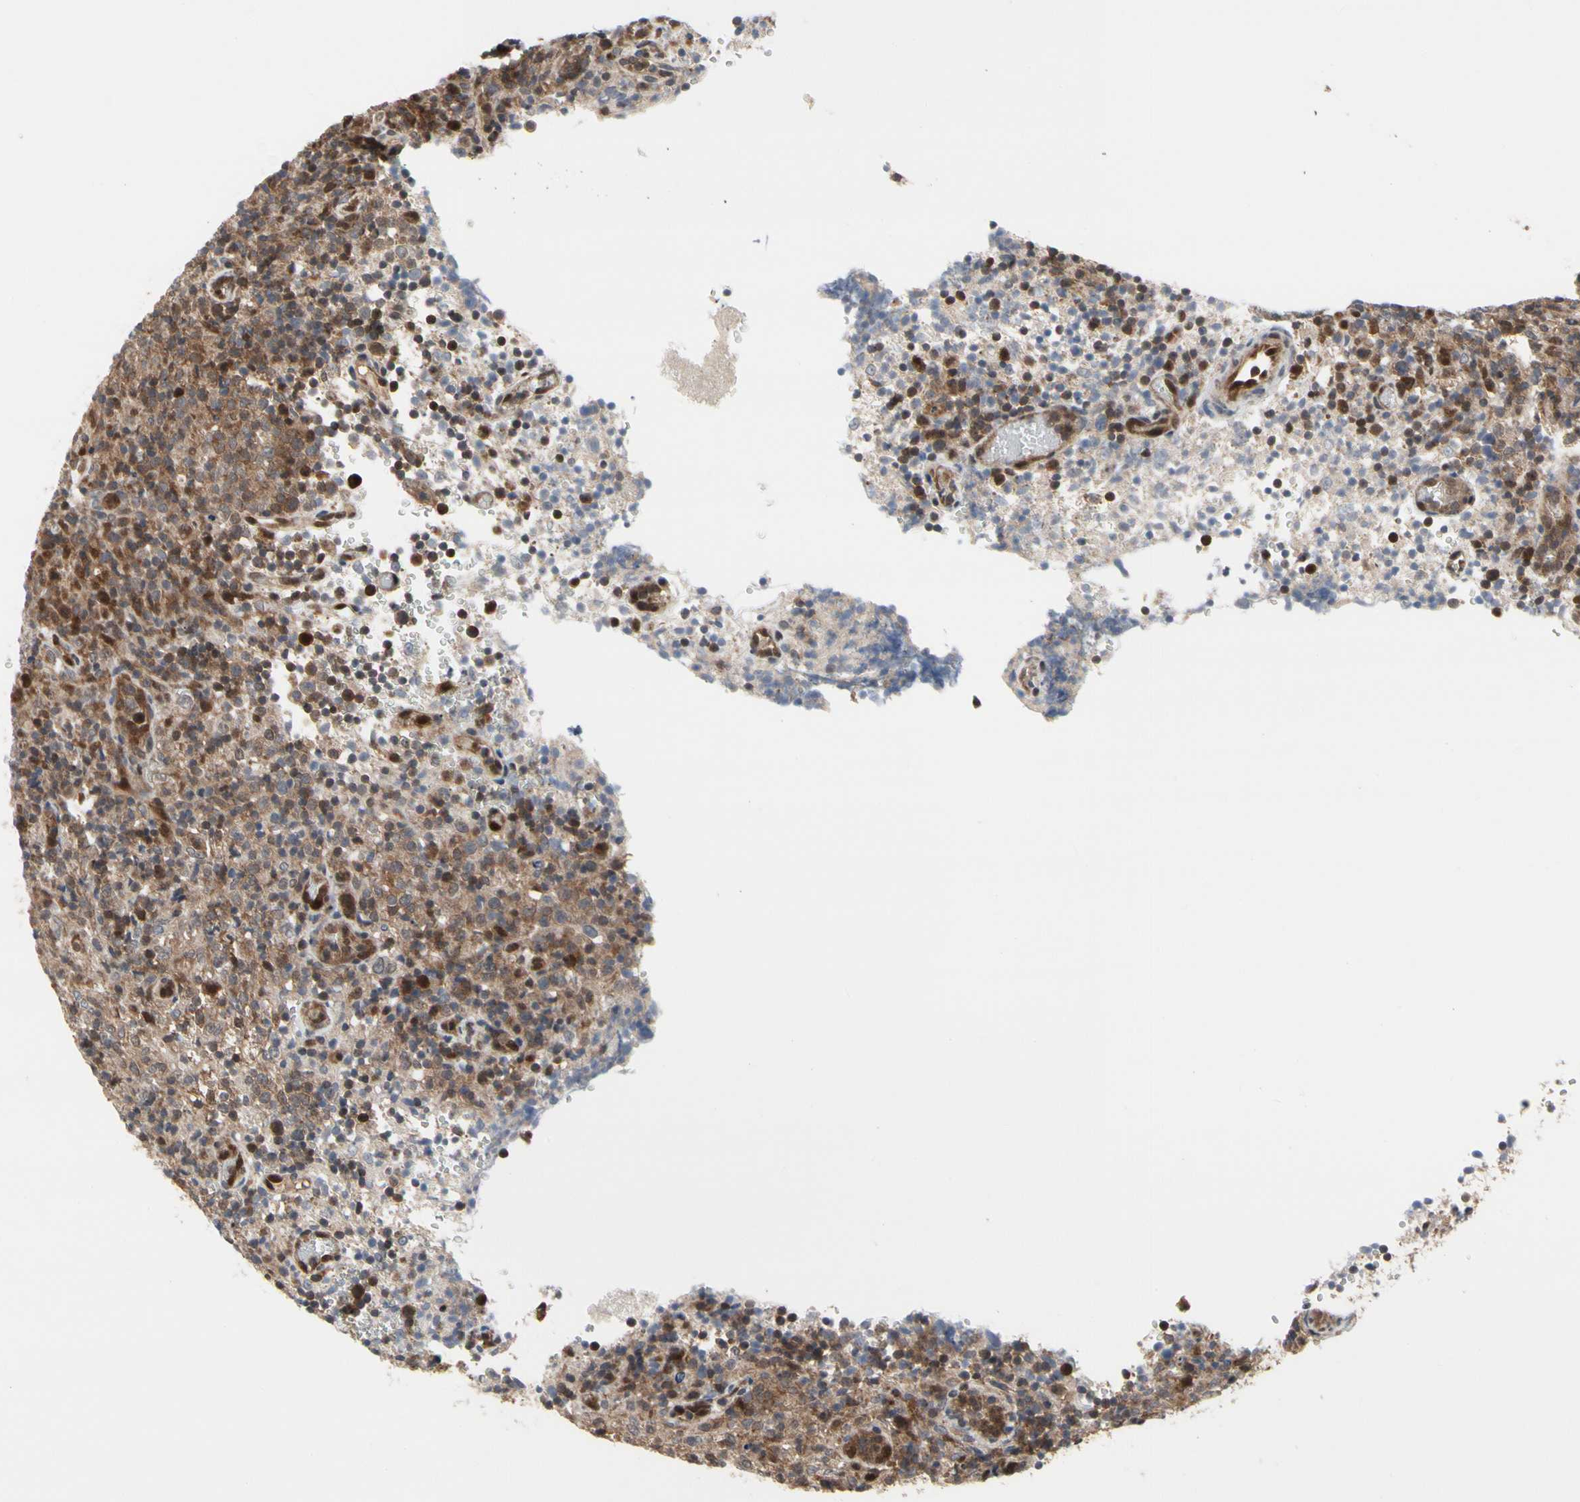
{"staining": {"intensity": "moderate", "quantity": ">75%", "location": "cytoplasmic/membranous"}, "tissue": "lymphoma", "cell_type": "Tumor cells", "image_type": "cancer", "snomed": [{"axis": "morphology", "description": "Malignant lymphoma, non-Hodgkin's type, High grade"}, {"axis": "topography", "description": "Lymph node"}], "caption": "Protein staining reveals moderate cytoplasmic/membranous positivity in approximately >75% of tumor cells in high-grade malignant lymphoma, non-Hodgkin's type.", "gene": "CDK5", "patient": {"sex": "female", "age": 76}}